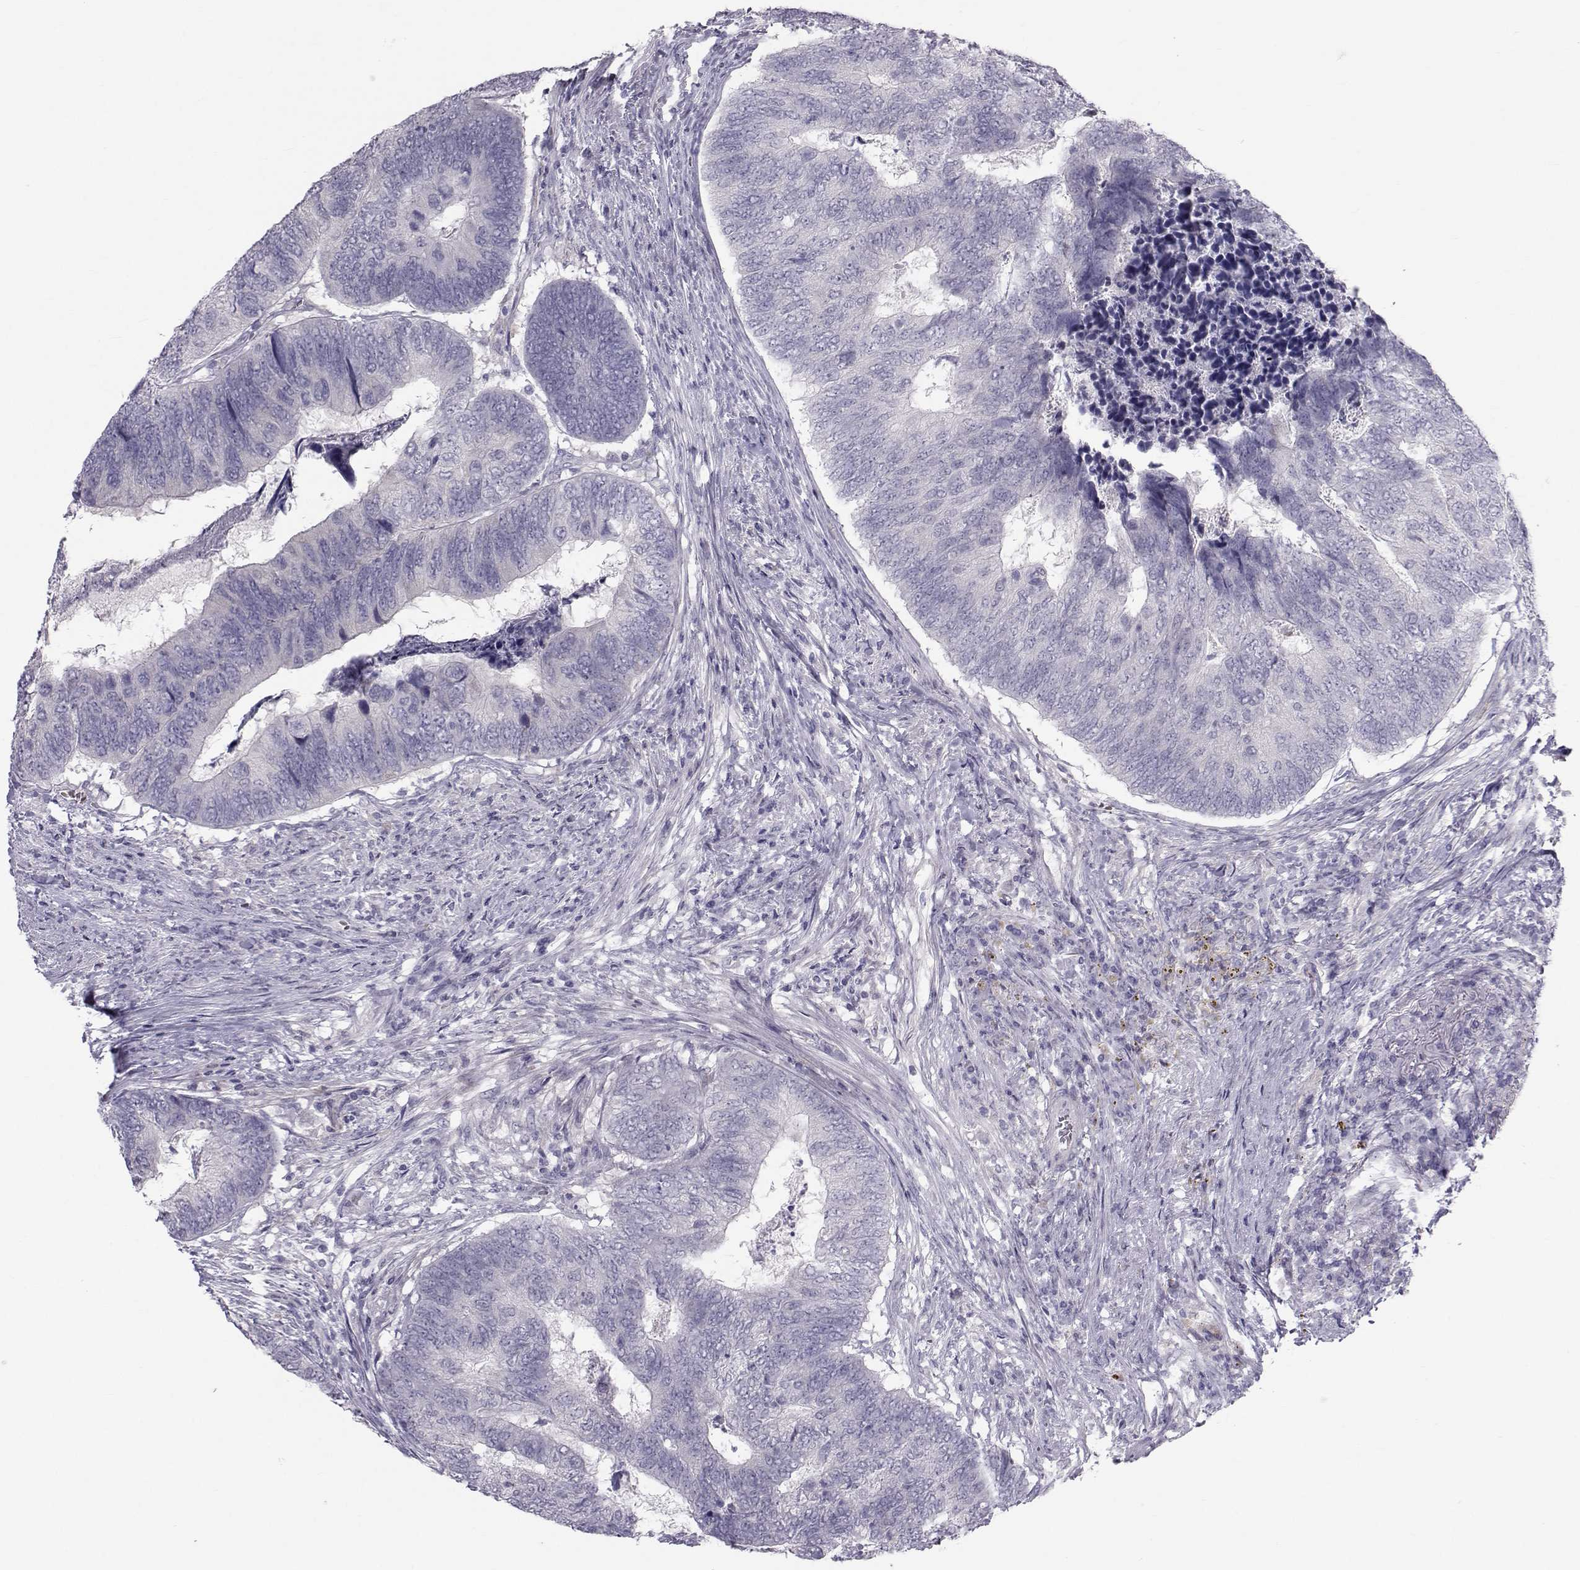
{"staining": {"intensity": "negative", "quantity": "none", "location": "none"}, "tissue": "colorectal cancer", "cell_type": "Tumor cells", "image_type": "cancer", "snomed": [{"axis": "morphology", "description": "Adenocarcinoma, NOS"}, {"axis": "topography", "description": "Colon"}], "caption": "Colorectal cancer (adenocarcinoma) stained for a protein using immunohistochemistry shows no positivity tumor cells.", "gene": "GARIN3", "patient": {"sex": "female", "age": 67}}